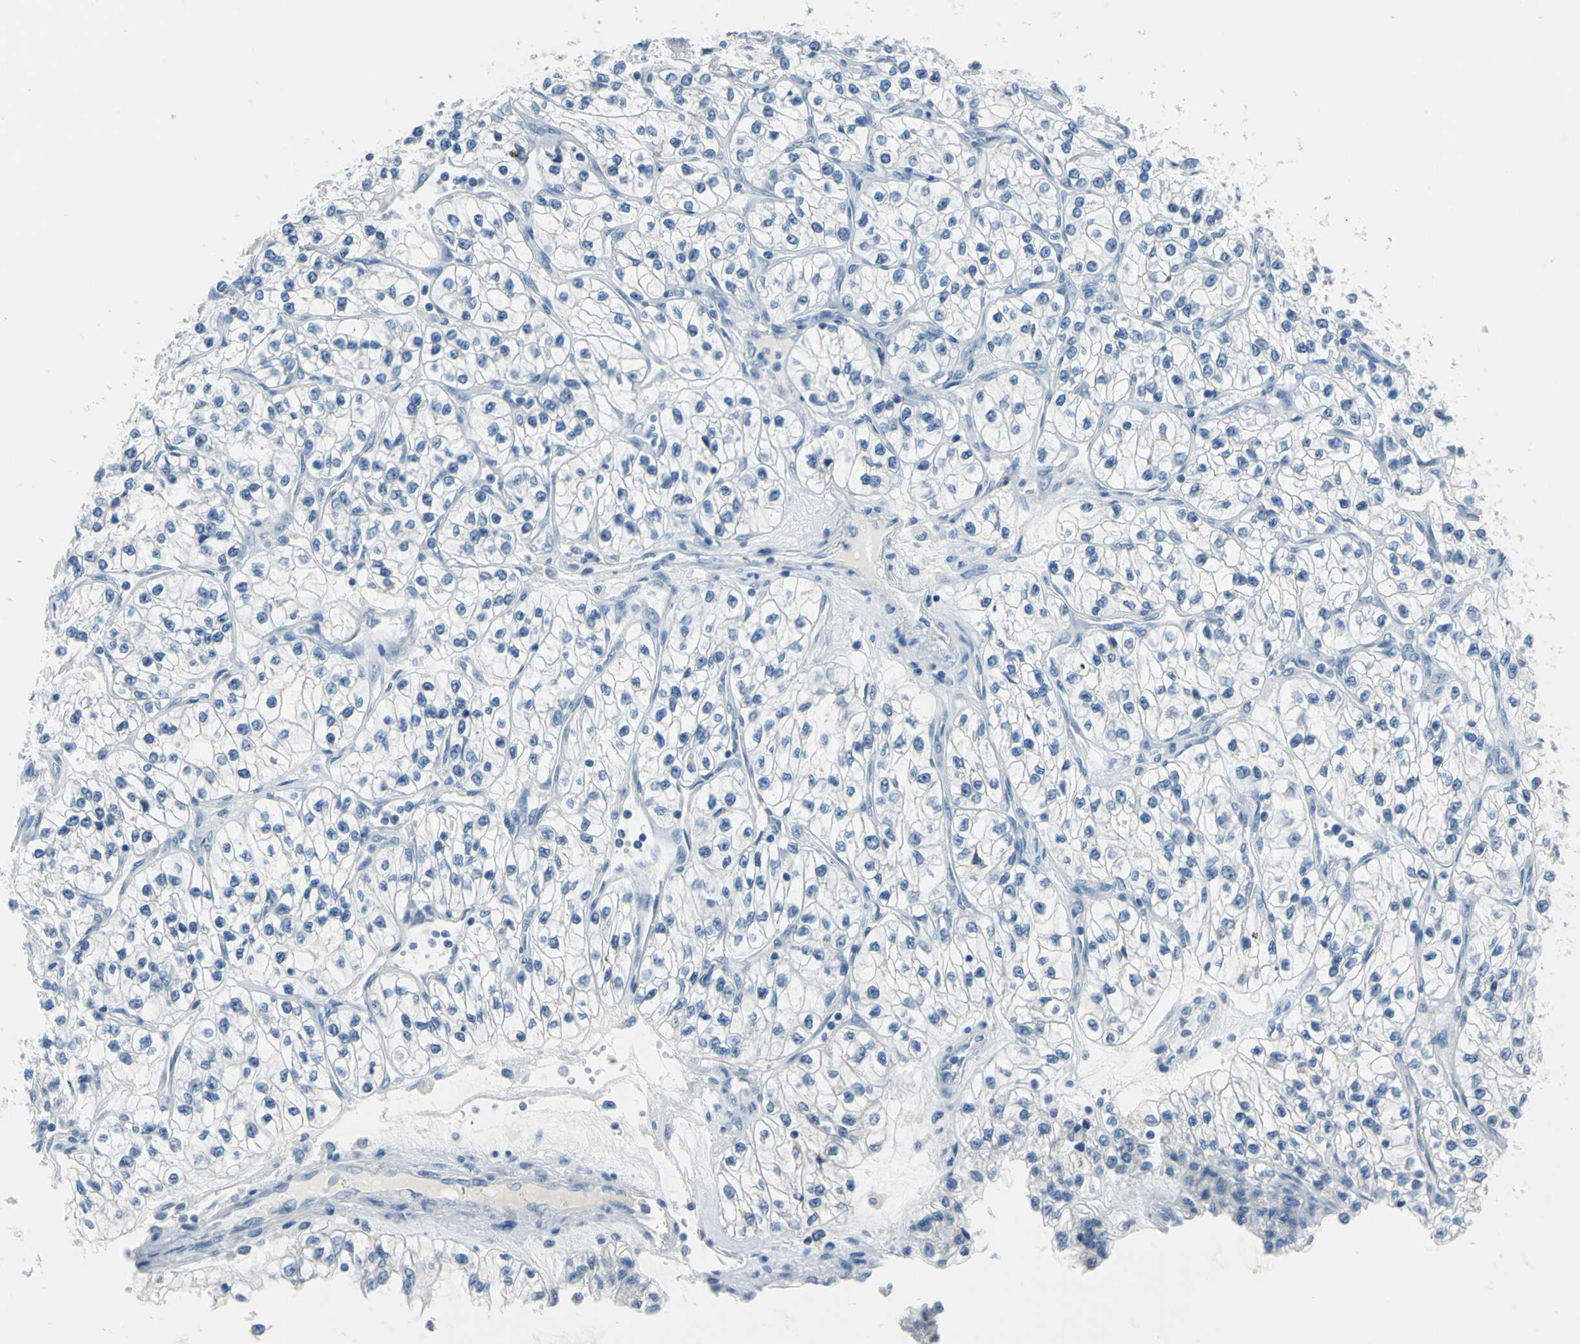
{"staining": {"intensity": "negative", "quantity": "none", "location": "none"}, "tissue": "renal cancer", "cell_type": "Tumor cells", "image_type": "cancer", "snomed": [{"axis": "morphology", "description": "Adenocarcinoma, NOS"}, {"axis": "topography", "description": "Kidney"}], "caption": "The micrograph exhibits no staining of tumor cells in renal adenocarcinoma.", "gene": "MUC4", "patient": {"sex": "female", "age": 57}}